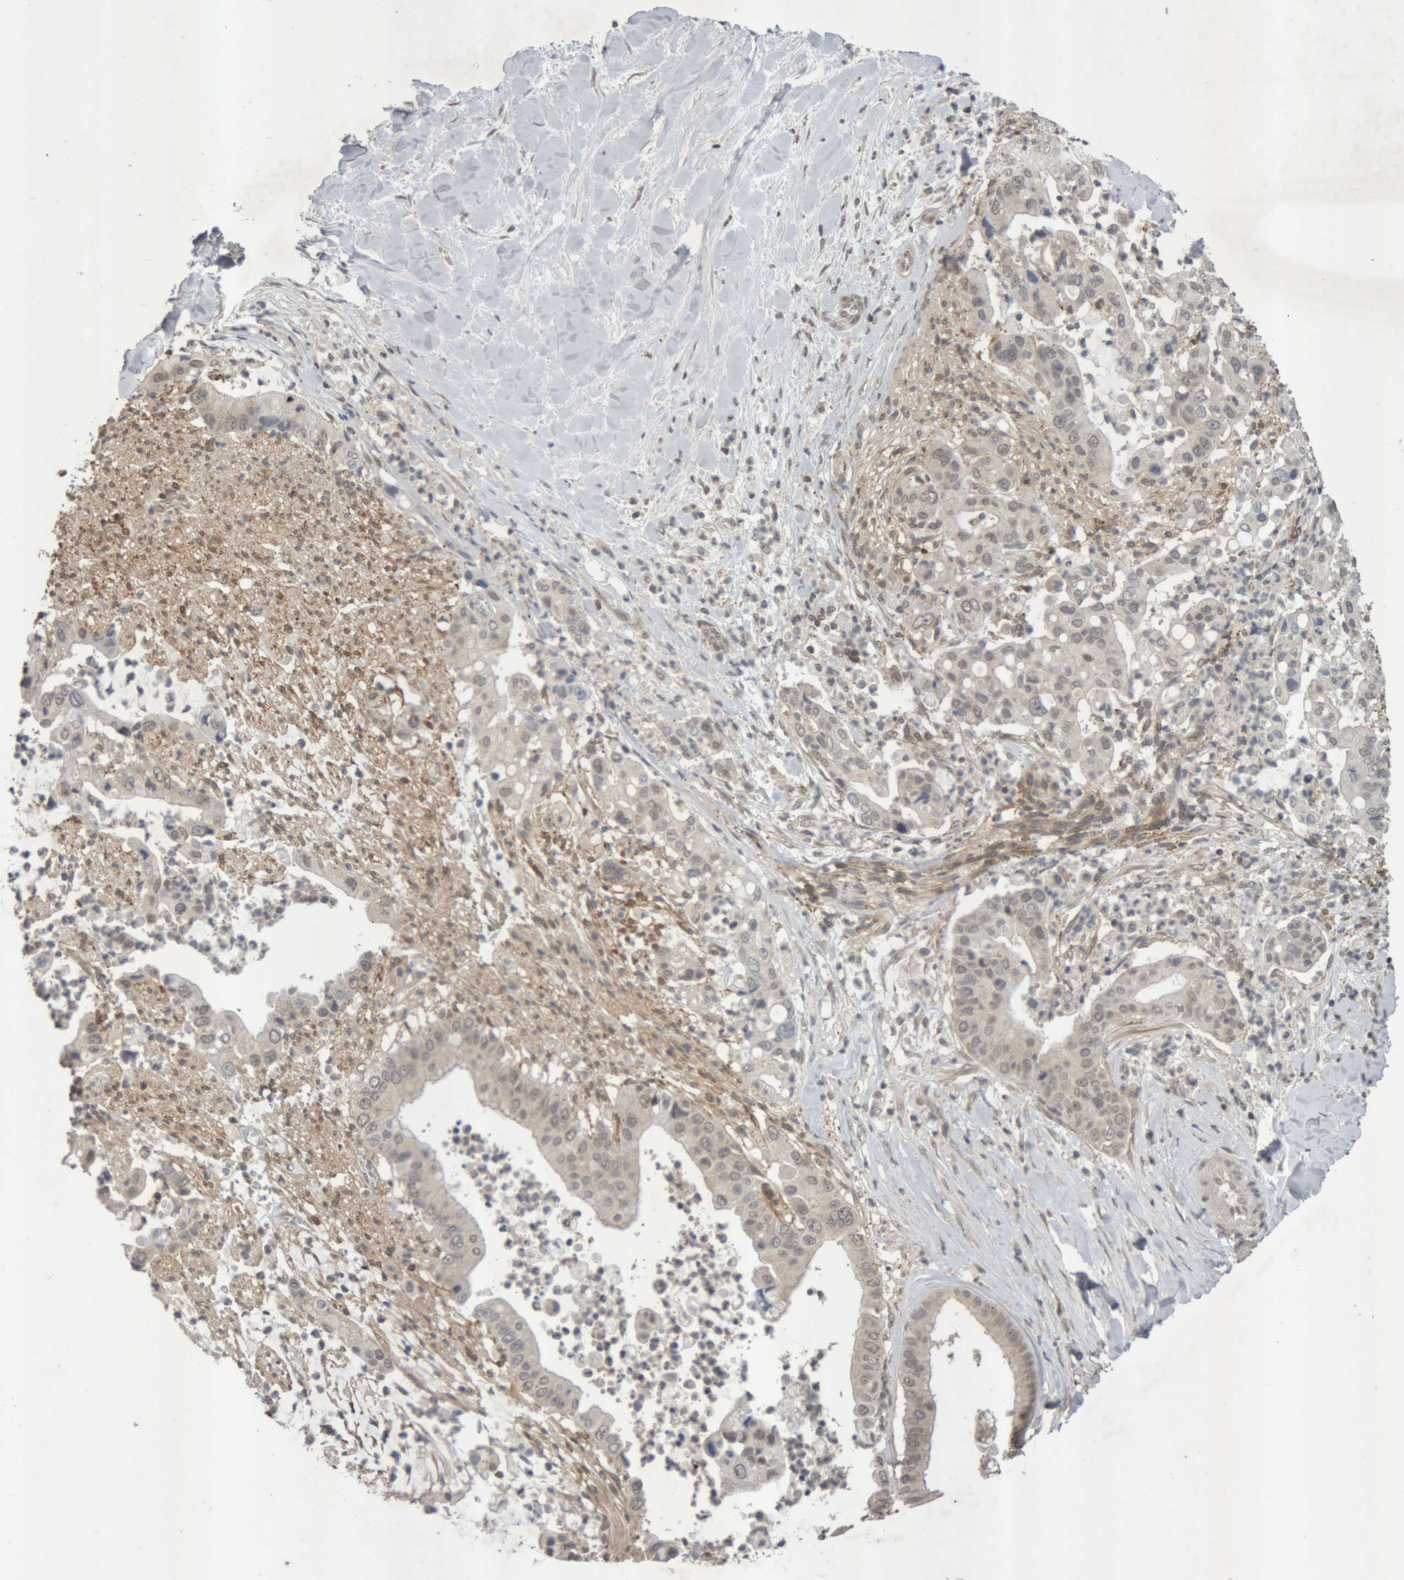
{"staining": {"intensity": "weak", "quantity": "<25%", "location": "nuclear"}, "tissue": "liver cancer", "cell_type": "Tumor cells", "image_type": "cancer", "snomed": [{"axis": "morphology", "description": "Cholangiocarcinoma"}, {"axis": "topography", "description": "Liver"}], "caption": "There is no significant expression in tumor cells of cholangiocarcinoma (liver). (DAB immunohistochemistry (IHC) visualized using brightfield microscopy, high magnification).", "gene": "NFATC2", "patient": {"sex": "female", "age": 54}}